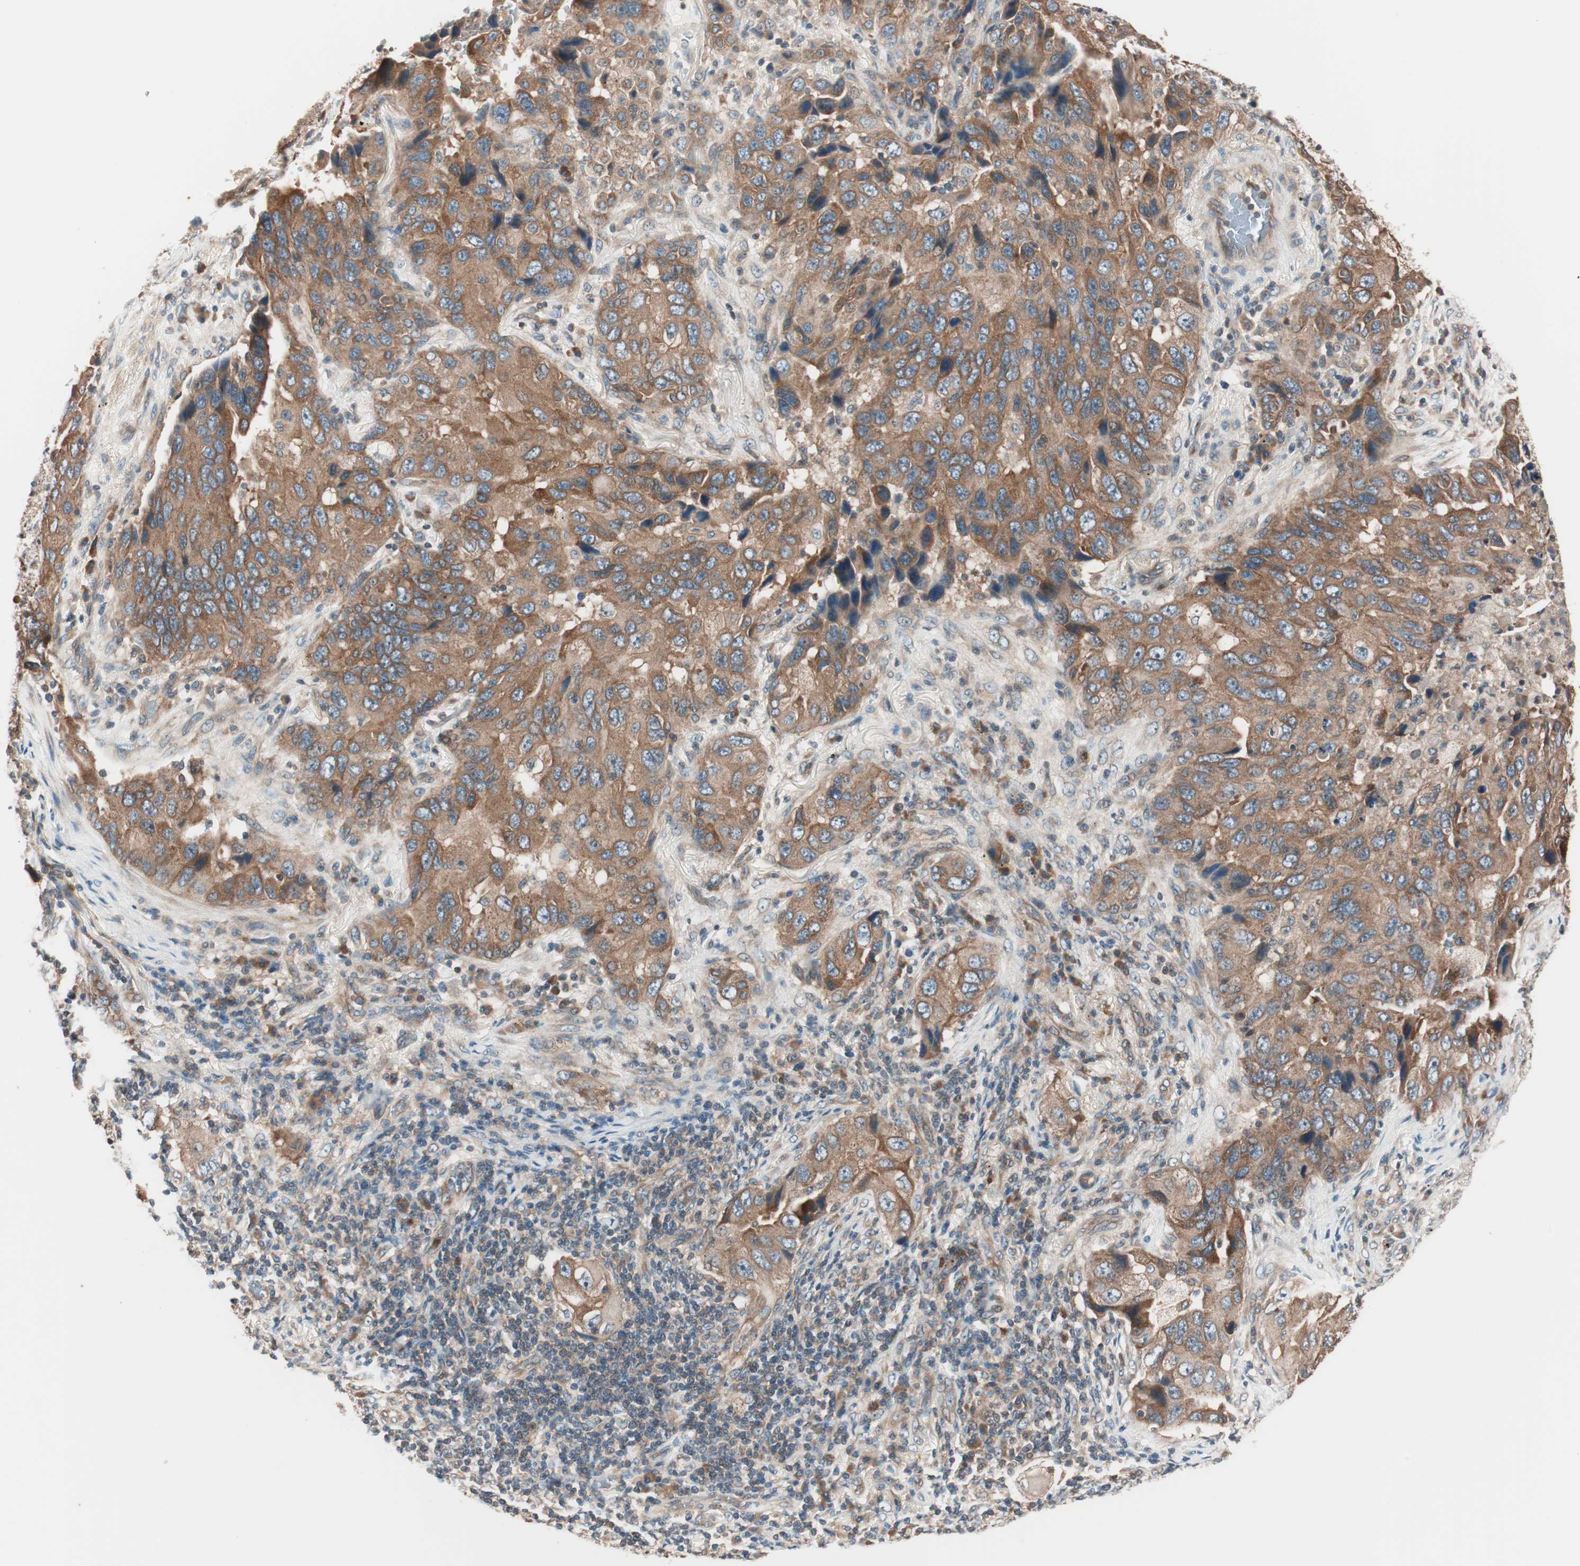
{"staining": {"intensity": "strong", "quantity": ">75%", "location": "cytoplasmic/membranous"}, "tissue": "lung cancer", "cell_type": "Tumor cells", "image_type": "cancer", "snomed": [{"axis": "morphology", "description": "Adenocarcinoma, NOS"}, {"axis": "topography", "description": "Lung"}], "caption": "The immunohistochemical stain shows strong cytoplasmic/membranous expression in tumor cells of adenocarcinoma (lung) tissue.", "gene": "TSG101", "patient": {"sex": "female", "age": 65}}